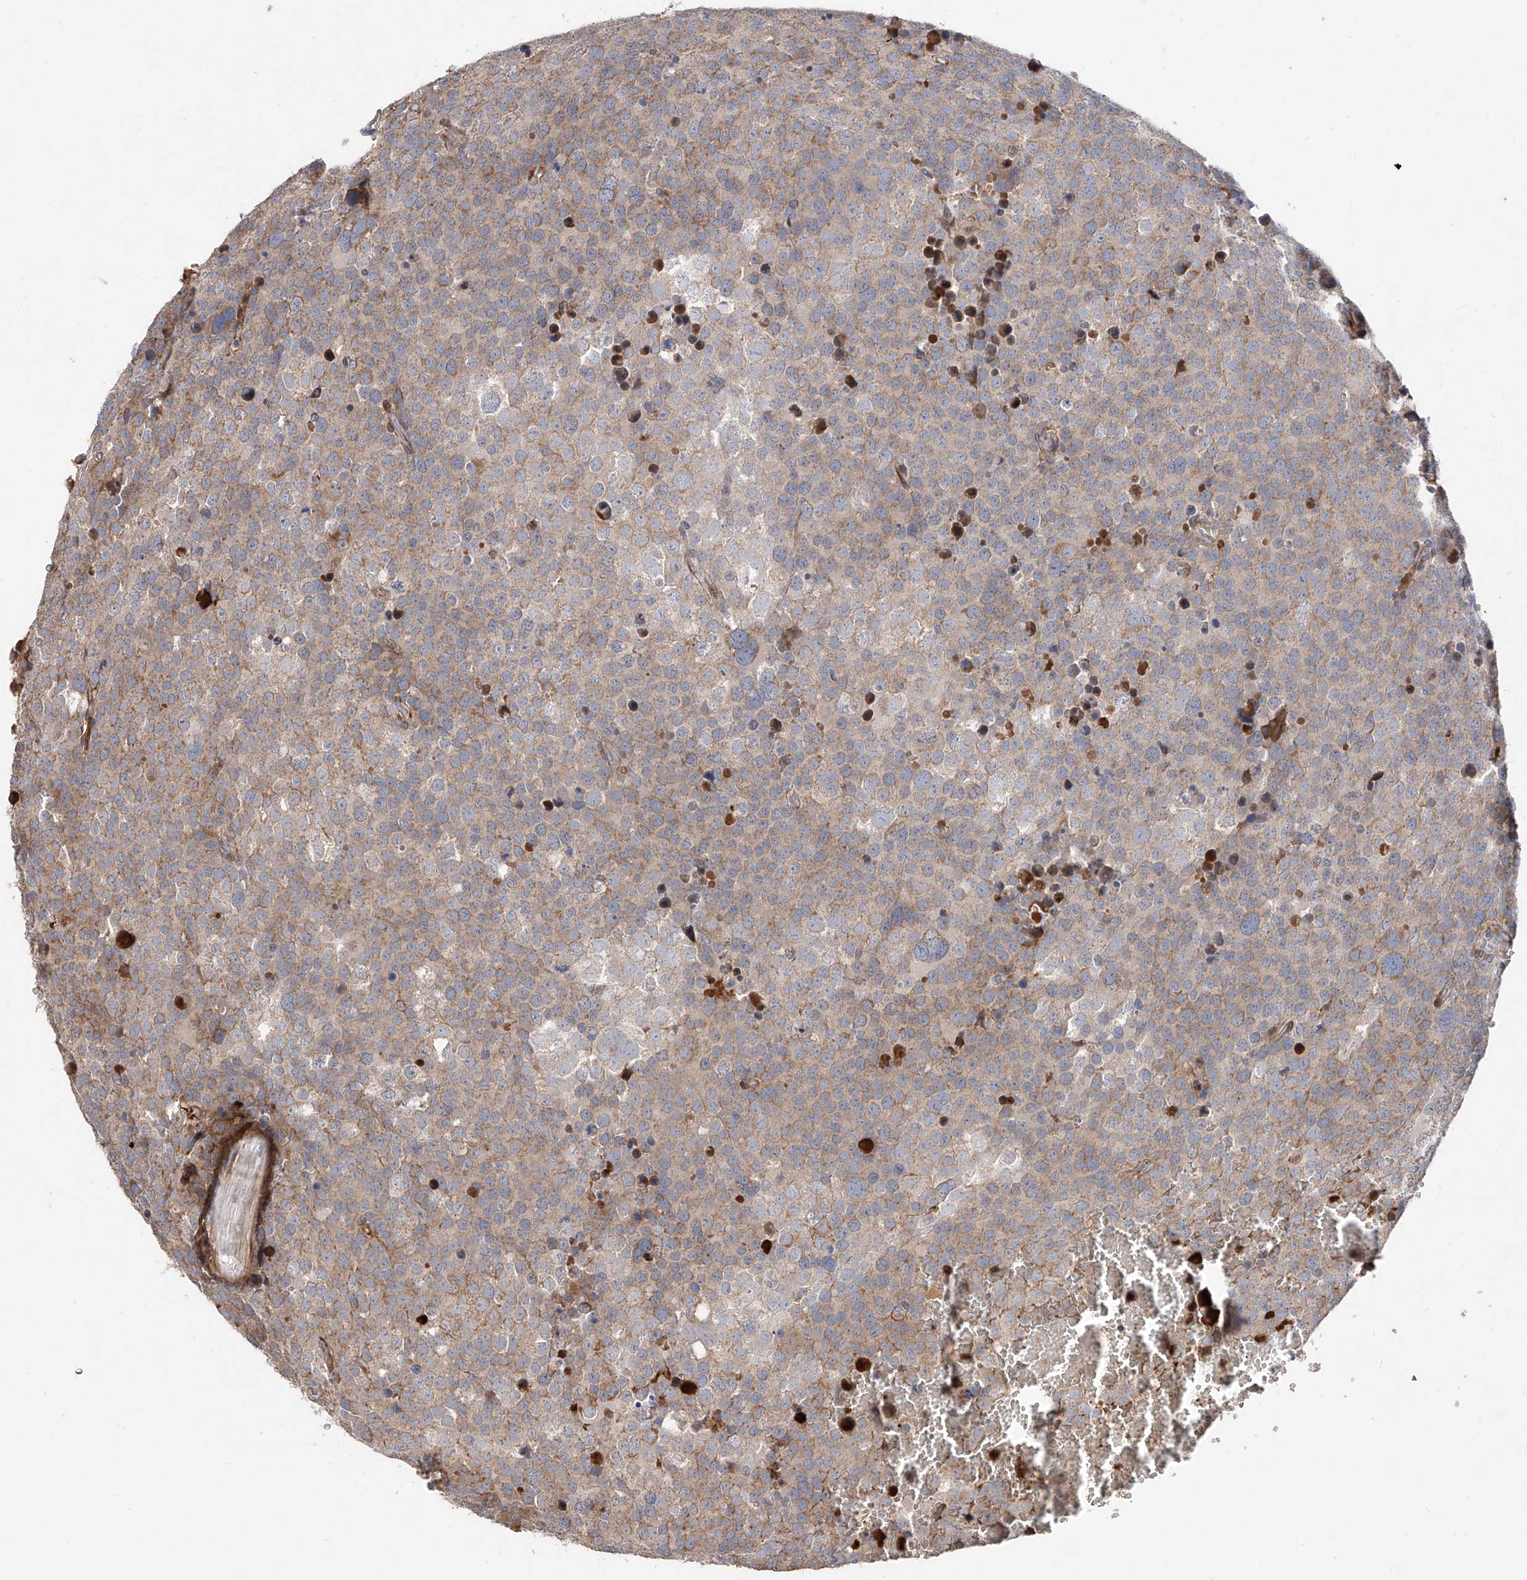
{"staining": {"intensity": "moderate", "quantity": "25%-75%", "location": "cytoplasmic/membranous"}, "tissue": "testis cancer", "cell_type": "Tumor cells", "image_type": "cancer", "snomed": [{"axis": "morphology", "description": "Seminoma, NOS"}, {"axis": "topography", "description": "Testis"}], "caption": "Protein staining of testis seminoma tissue shows moderate cytoplasmic/membranous positivity in about 25%-75% of tumor cells.", "gene": "FUCA2", "patient": {"sex": "male", "age": 71}}